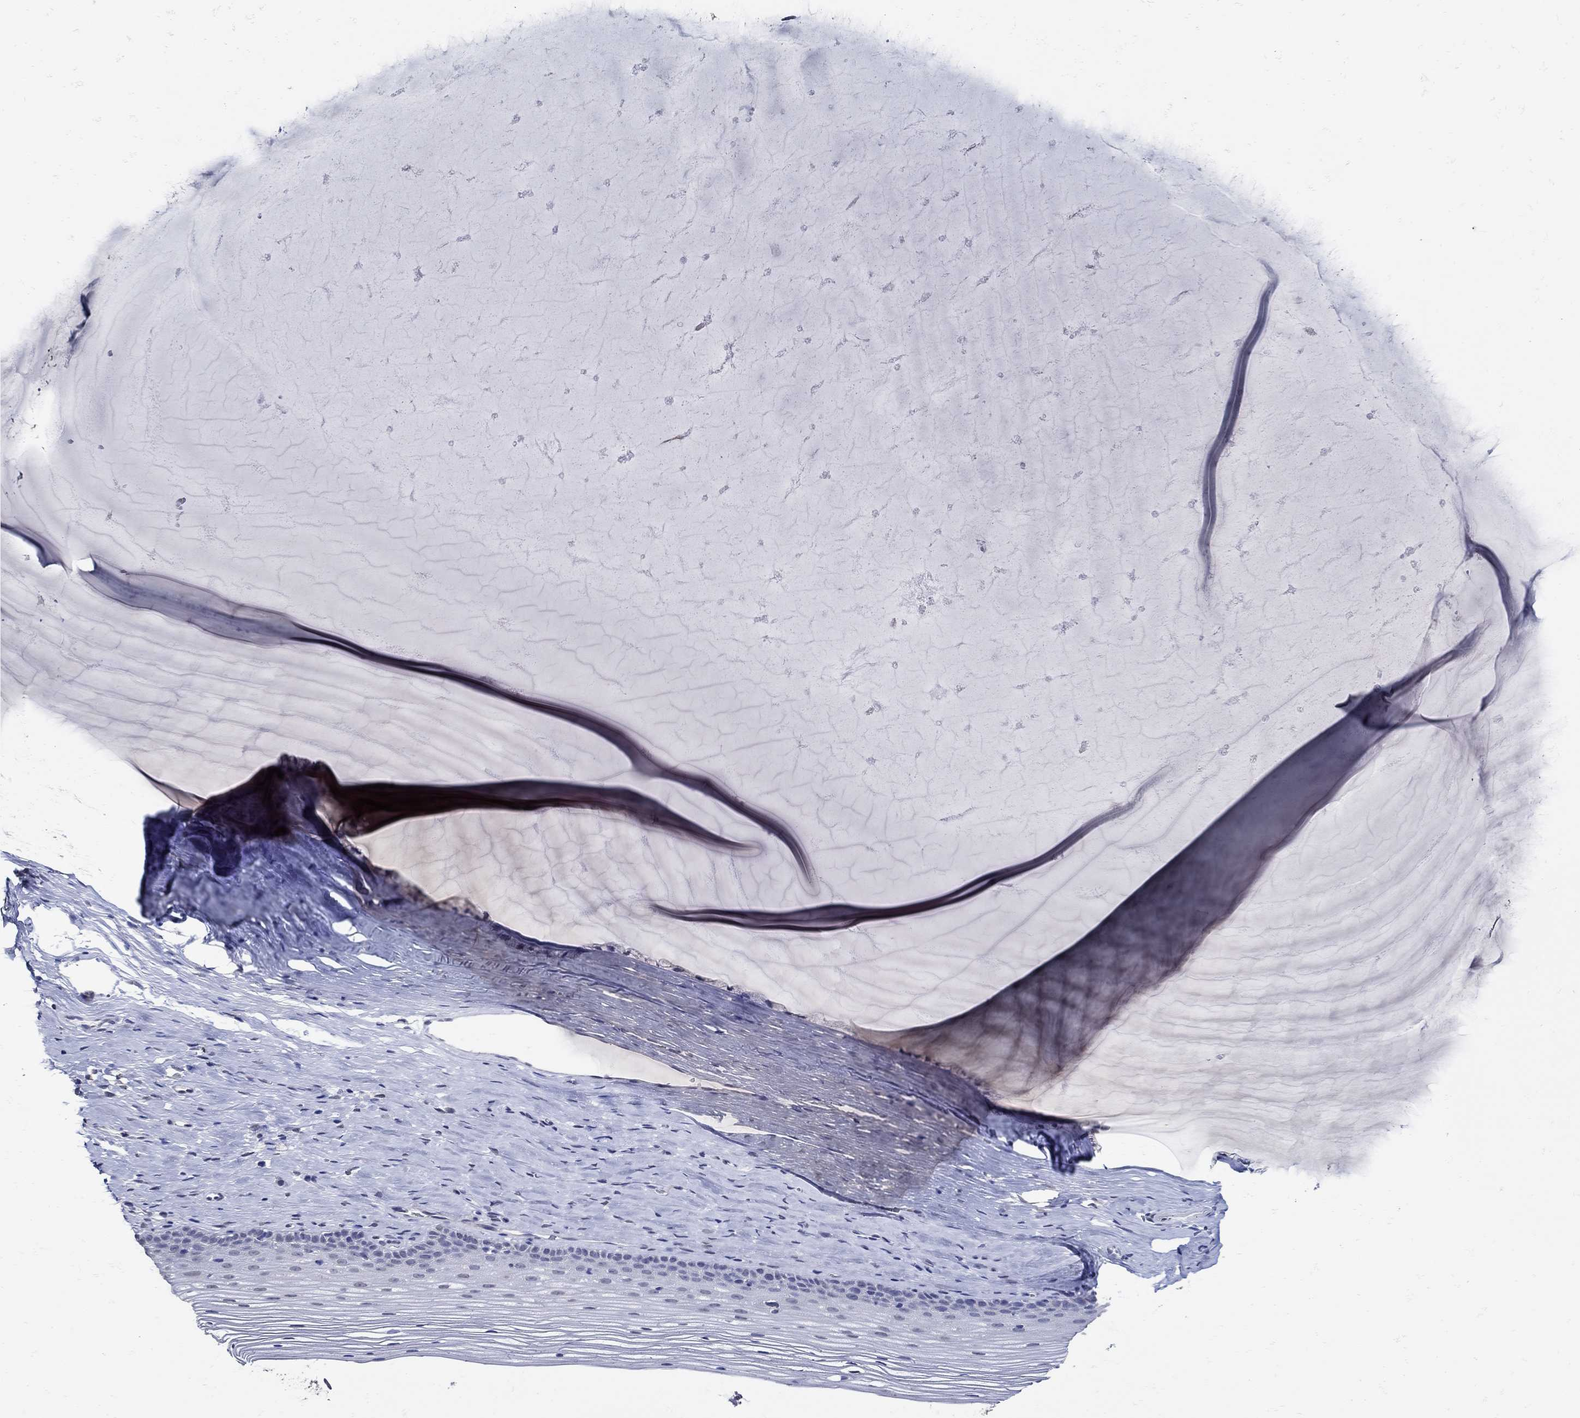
{"staining": {"intensity": "negative", "quantity": "none", "location": "none"}, "tissue": "cervix", "cell_type": "Glandular cells", "image_type": "normal", "snomed": [{"axis": "morphology", "description": "Normal tissue, NOS"}, {"axis": "topography", "description": "Cervix"}], "caption": "An image of human cervix is negative for staining in glandular cells. (DAB (3,3'-diaminobenzidine) immunohistochemistry (IHC), high magnification).", "gene": "KCNN3", "patient": {"sex": "female", "age": 40}}